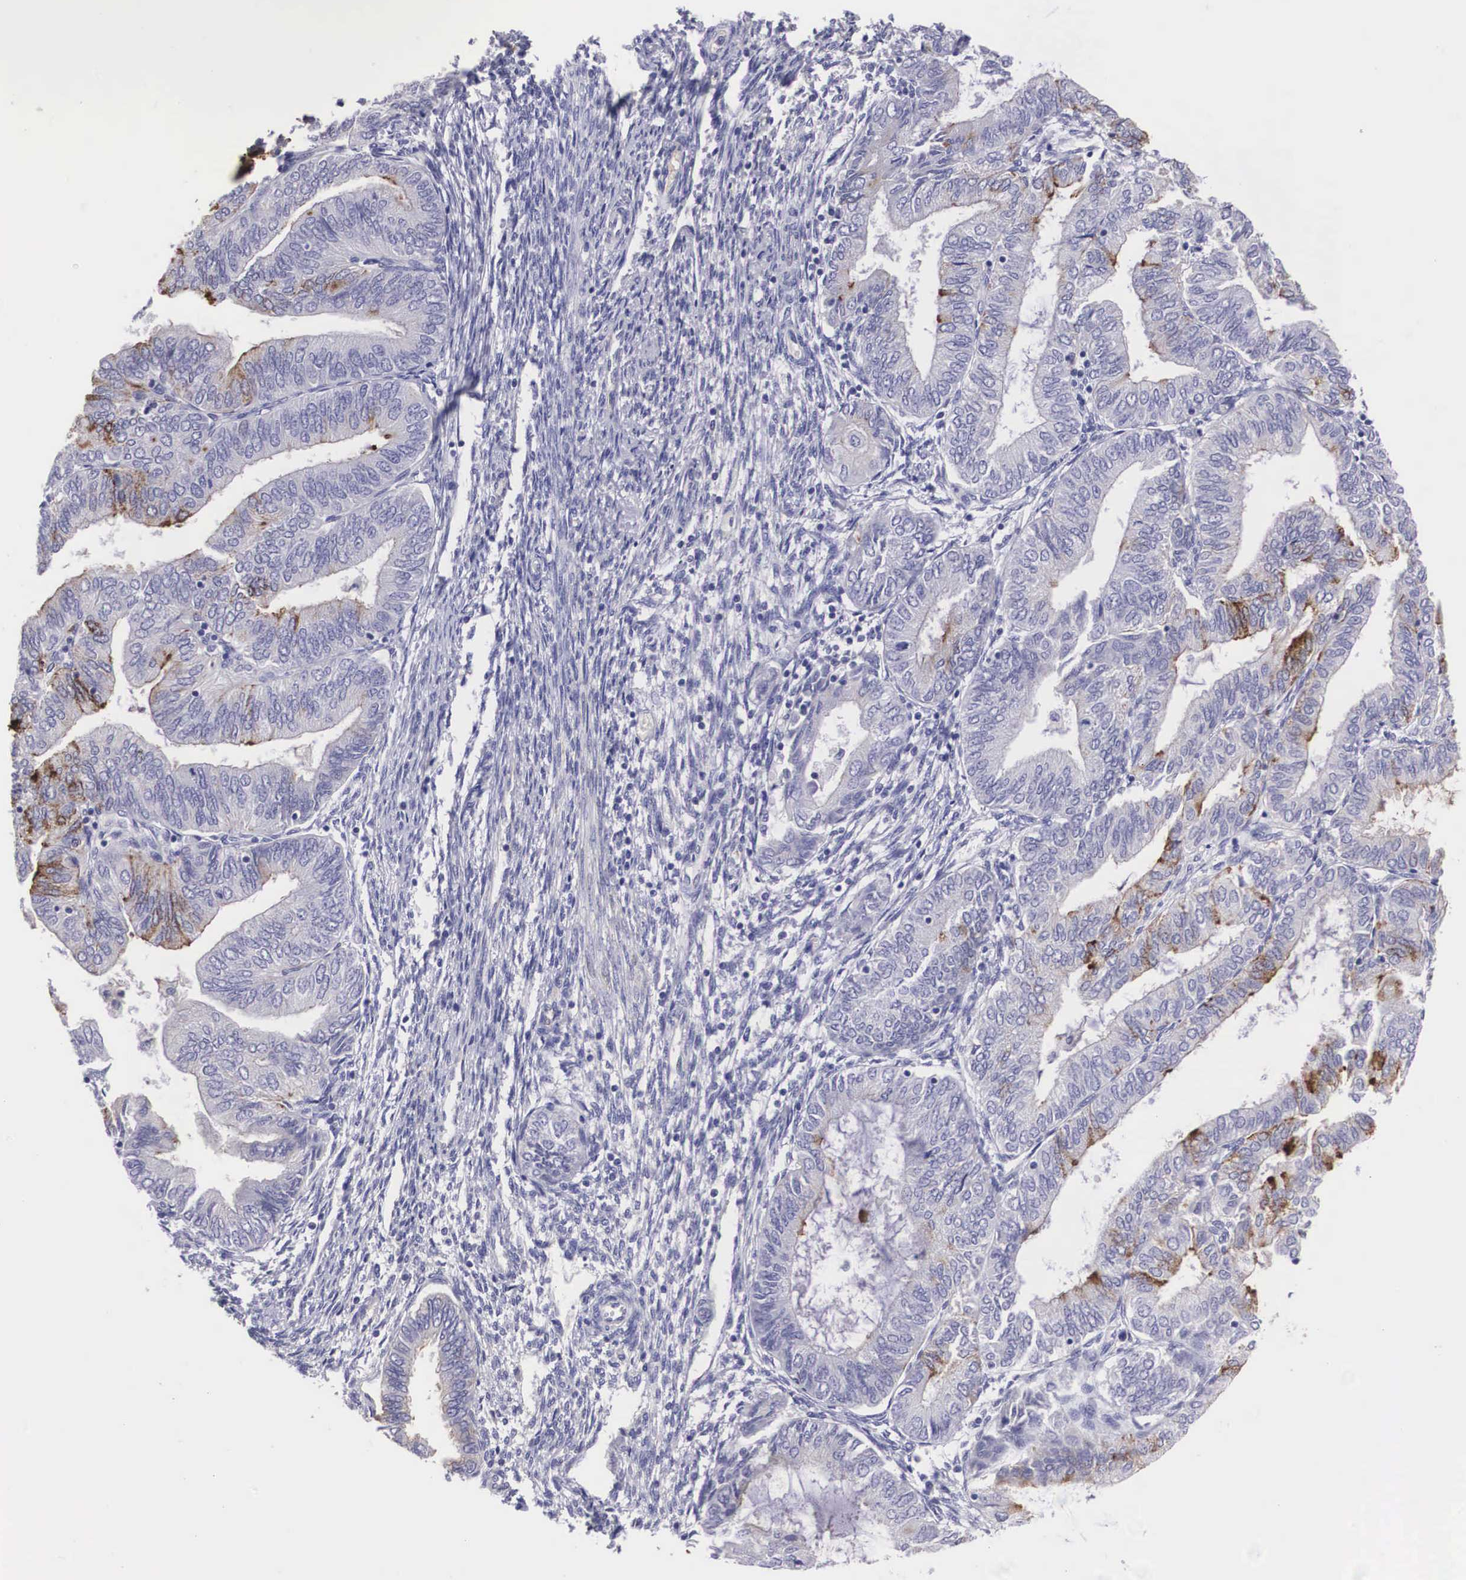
{"staining": {"intensity": "strong", "quantity": "<25%", "location": "cytoplasmic/membranous"}, "tissue": "endometrial cancer", "cell_type": "Tumor cells", "image_type": "cancer", "snomed": [{"axis": "morphology", "description": "Adenocarcinoma, NOS"}, {"axis": "topography", "description": "Endometrium"}], "caption": "Endometrial cancer (adenocarcinoma) was stained to show a protein in brown. There is medium levels of strong cytoplasmic/membranous staining in approximately <25% of tumor cells.", "gene": "CLU", "patient": {"sex": "female", "age": 51}}